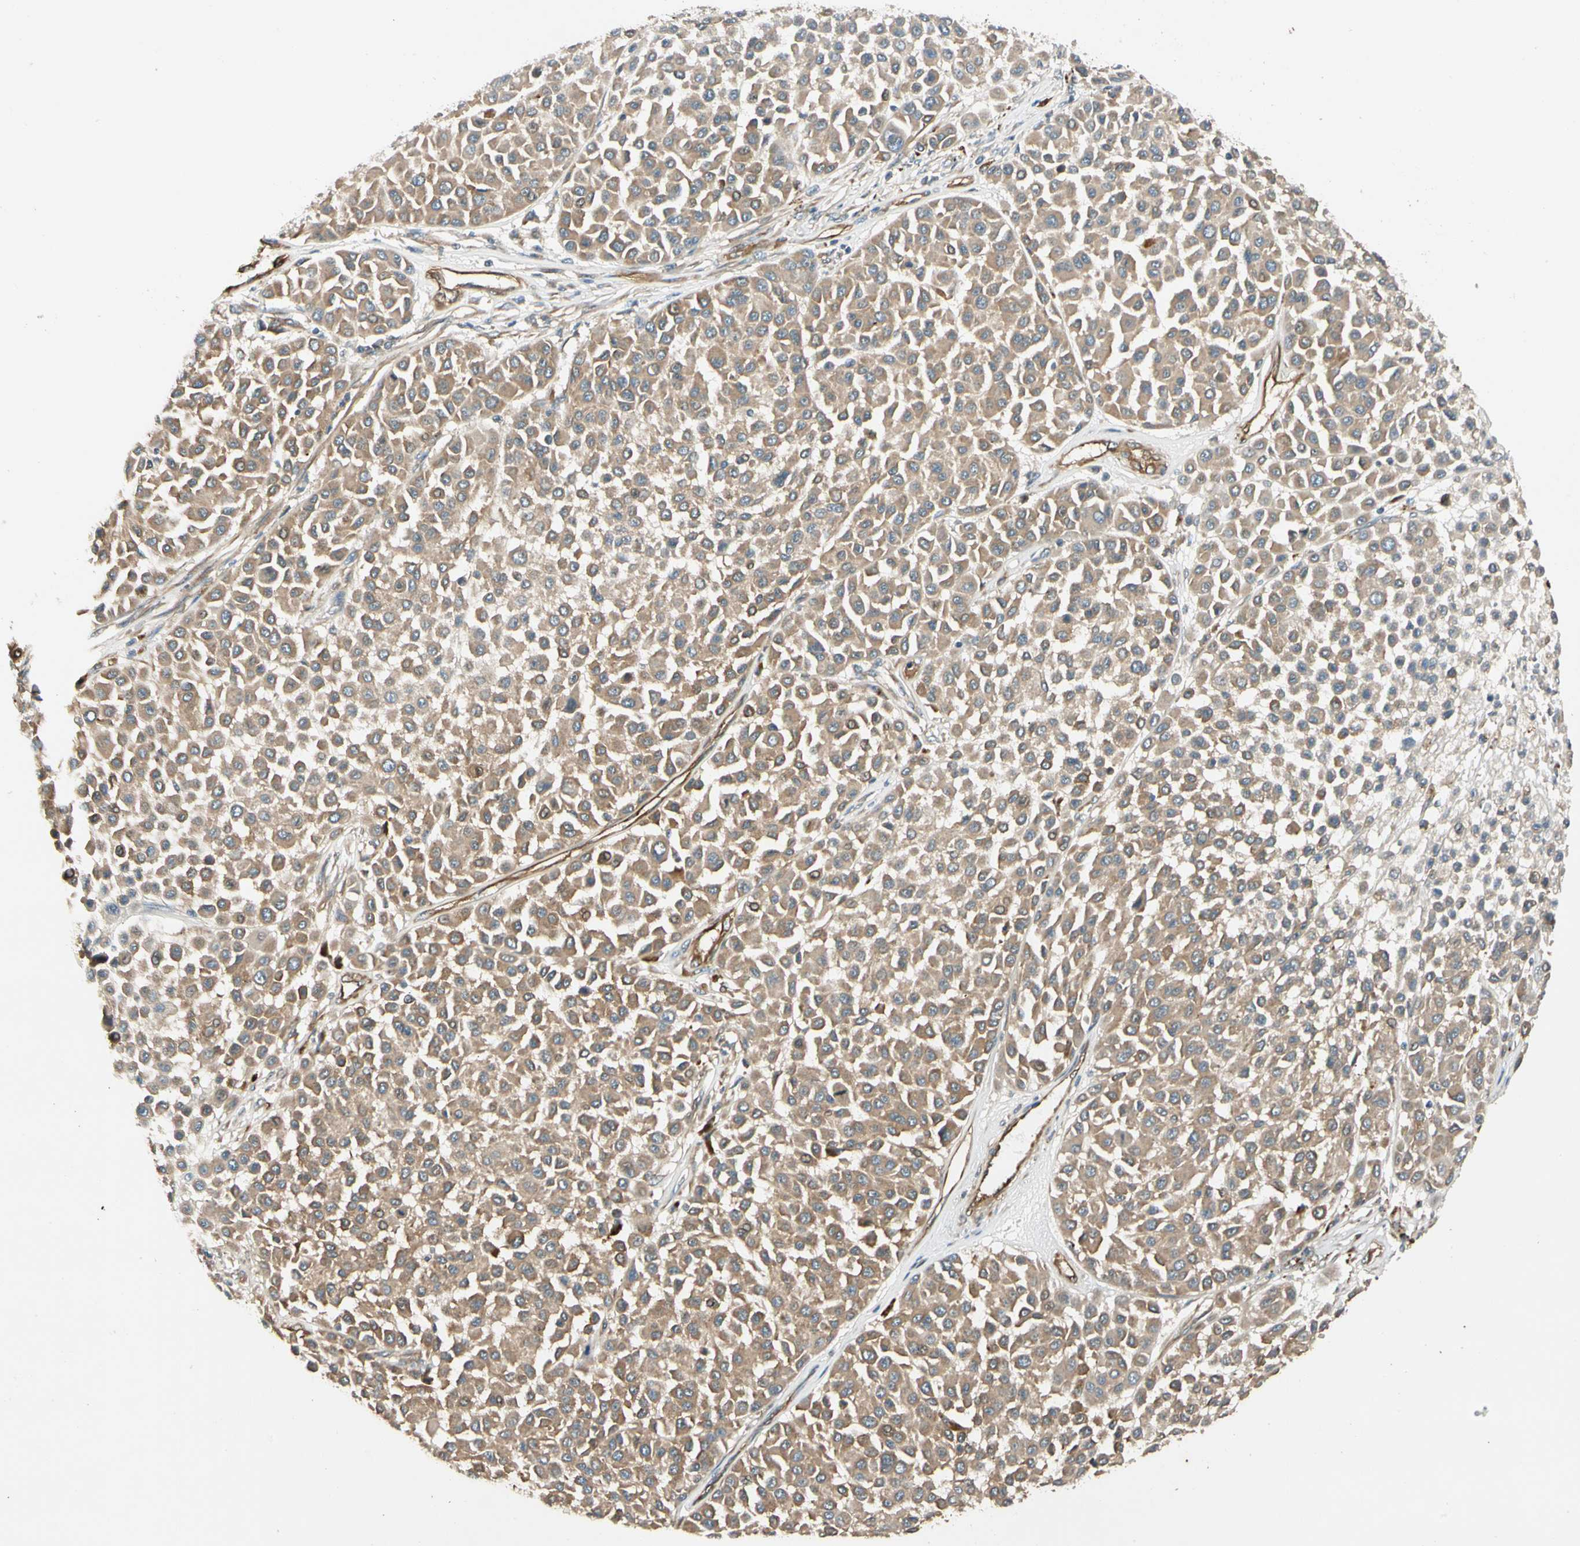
{"staining": {"intensity": "weak", "quantity": ">75%", "location": "cytoplasmic/membranous"}, "tissue": "melanoma", "cell_type": "Tumor cells", "image_type": "cancer", "snomed": [{"axis": "morphology", "description": "Malignant melanoma, Metastatic site"}, {"axis": "topography", "description": "Soft tissue"}], "caption": "Immunohistochemical staining of melanoma displays low levels of weak cytoplasmic/membranous protein staining in about >75% of tumor cells.", "gene": "ROCK2", "patient": {"sex": "male", "age": 41}}